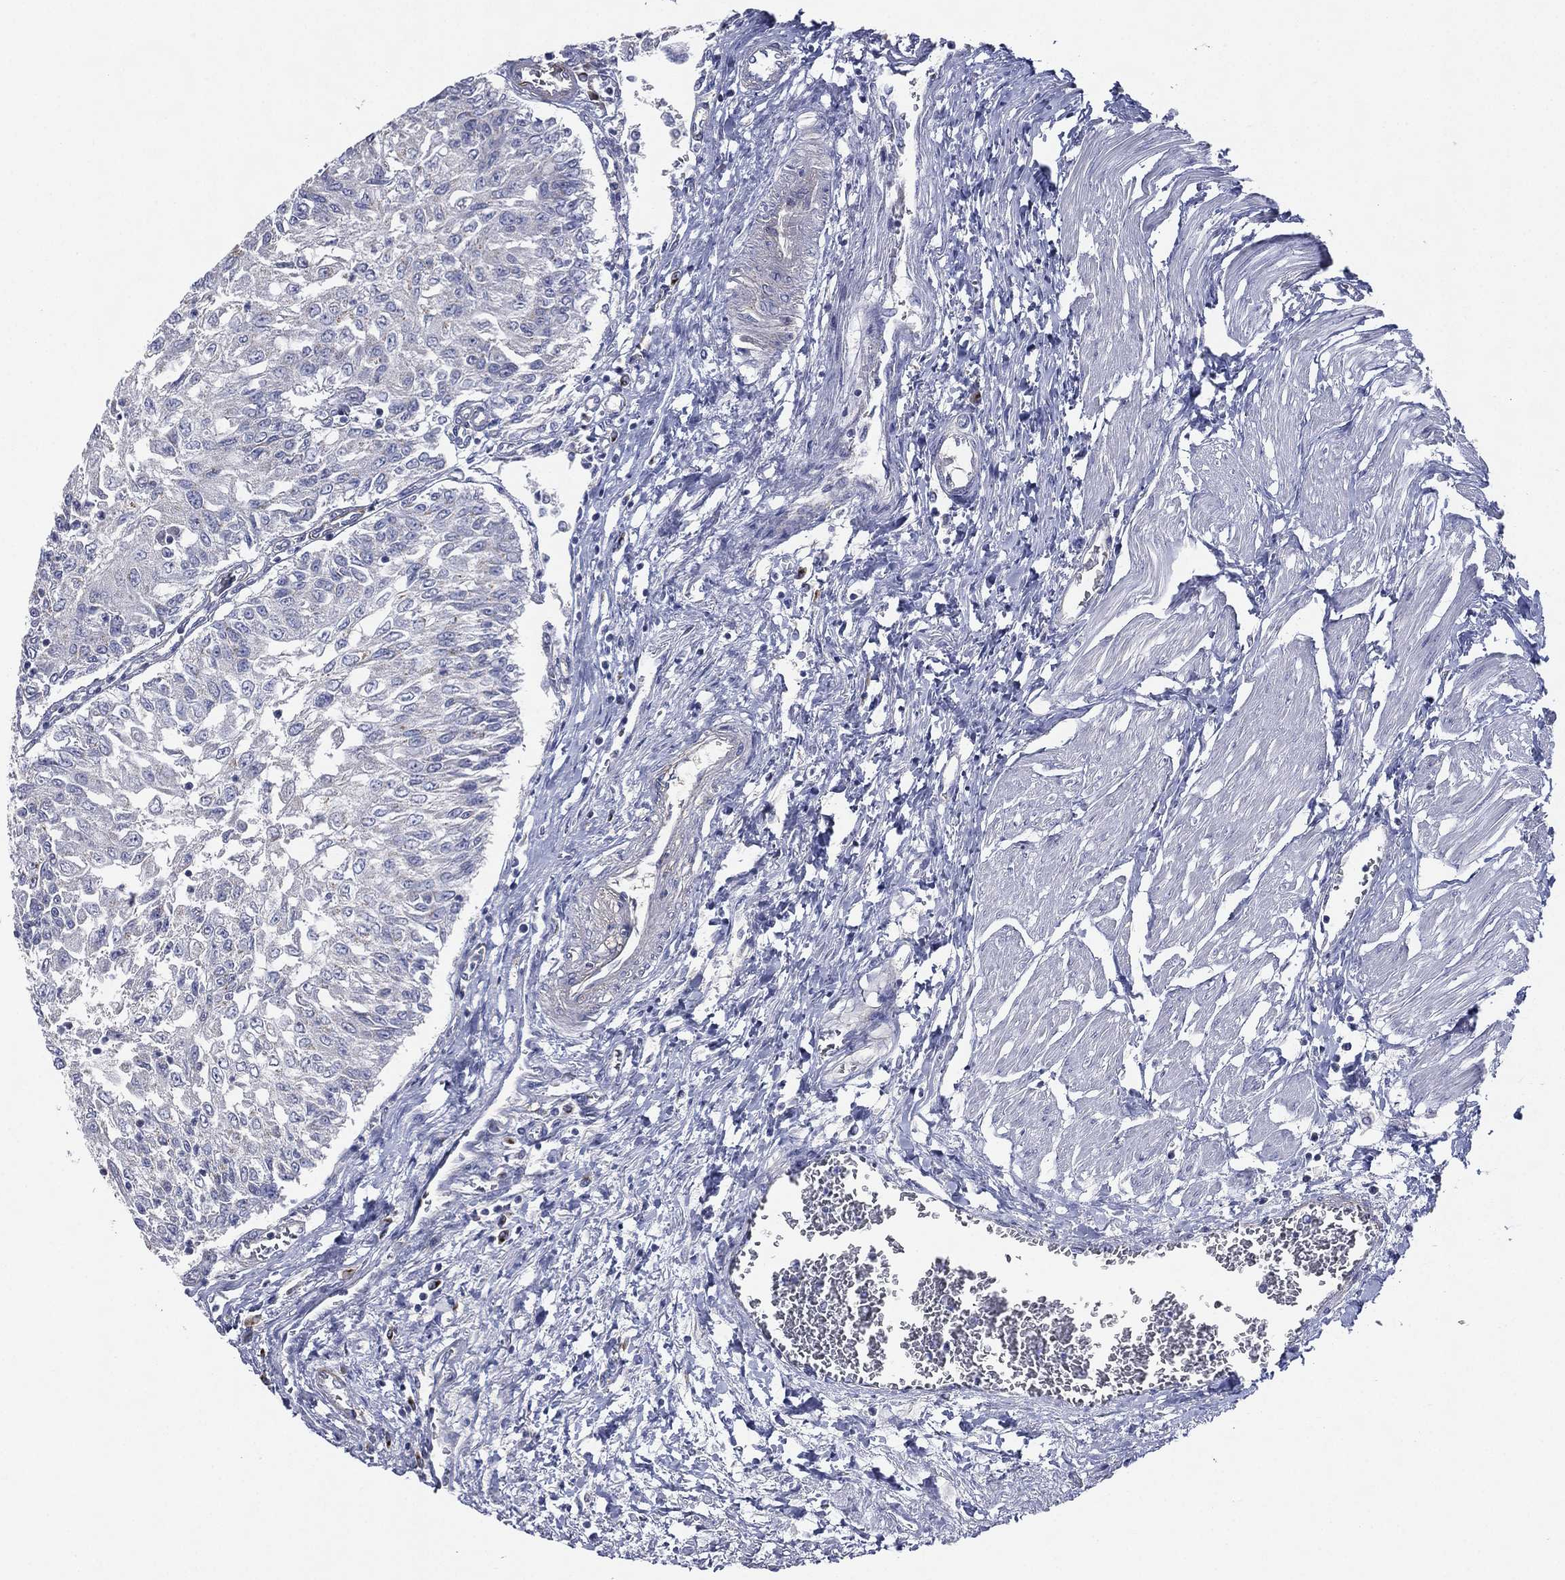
{"staining": {"intensity": "negative", "quantity": "none", "location": "none"}, "tissue": "urothelial cancer", "cell_type": "Tumor cells", "image_type": "cancer", "snomed": [{"axis": "morphology", "description": "Urothelial carcinoma, Low grade"}, {"axis": "topography", "description": "Urinary bladder"}], "caption": "Immunohistochemical staining of urothelial cancer shows no significant expression in tumor cells. The staining was performed using DAB to visualize the protein expression in brown, while the nuclei were stained in blue with hematoxylin (Magnification: 20x).", "gene": "ATP8A2", "patient": {"sex": "male", "age": 78}}